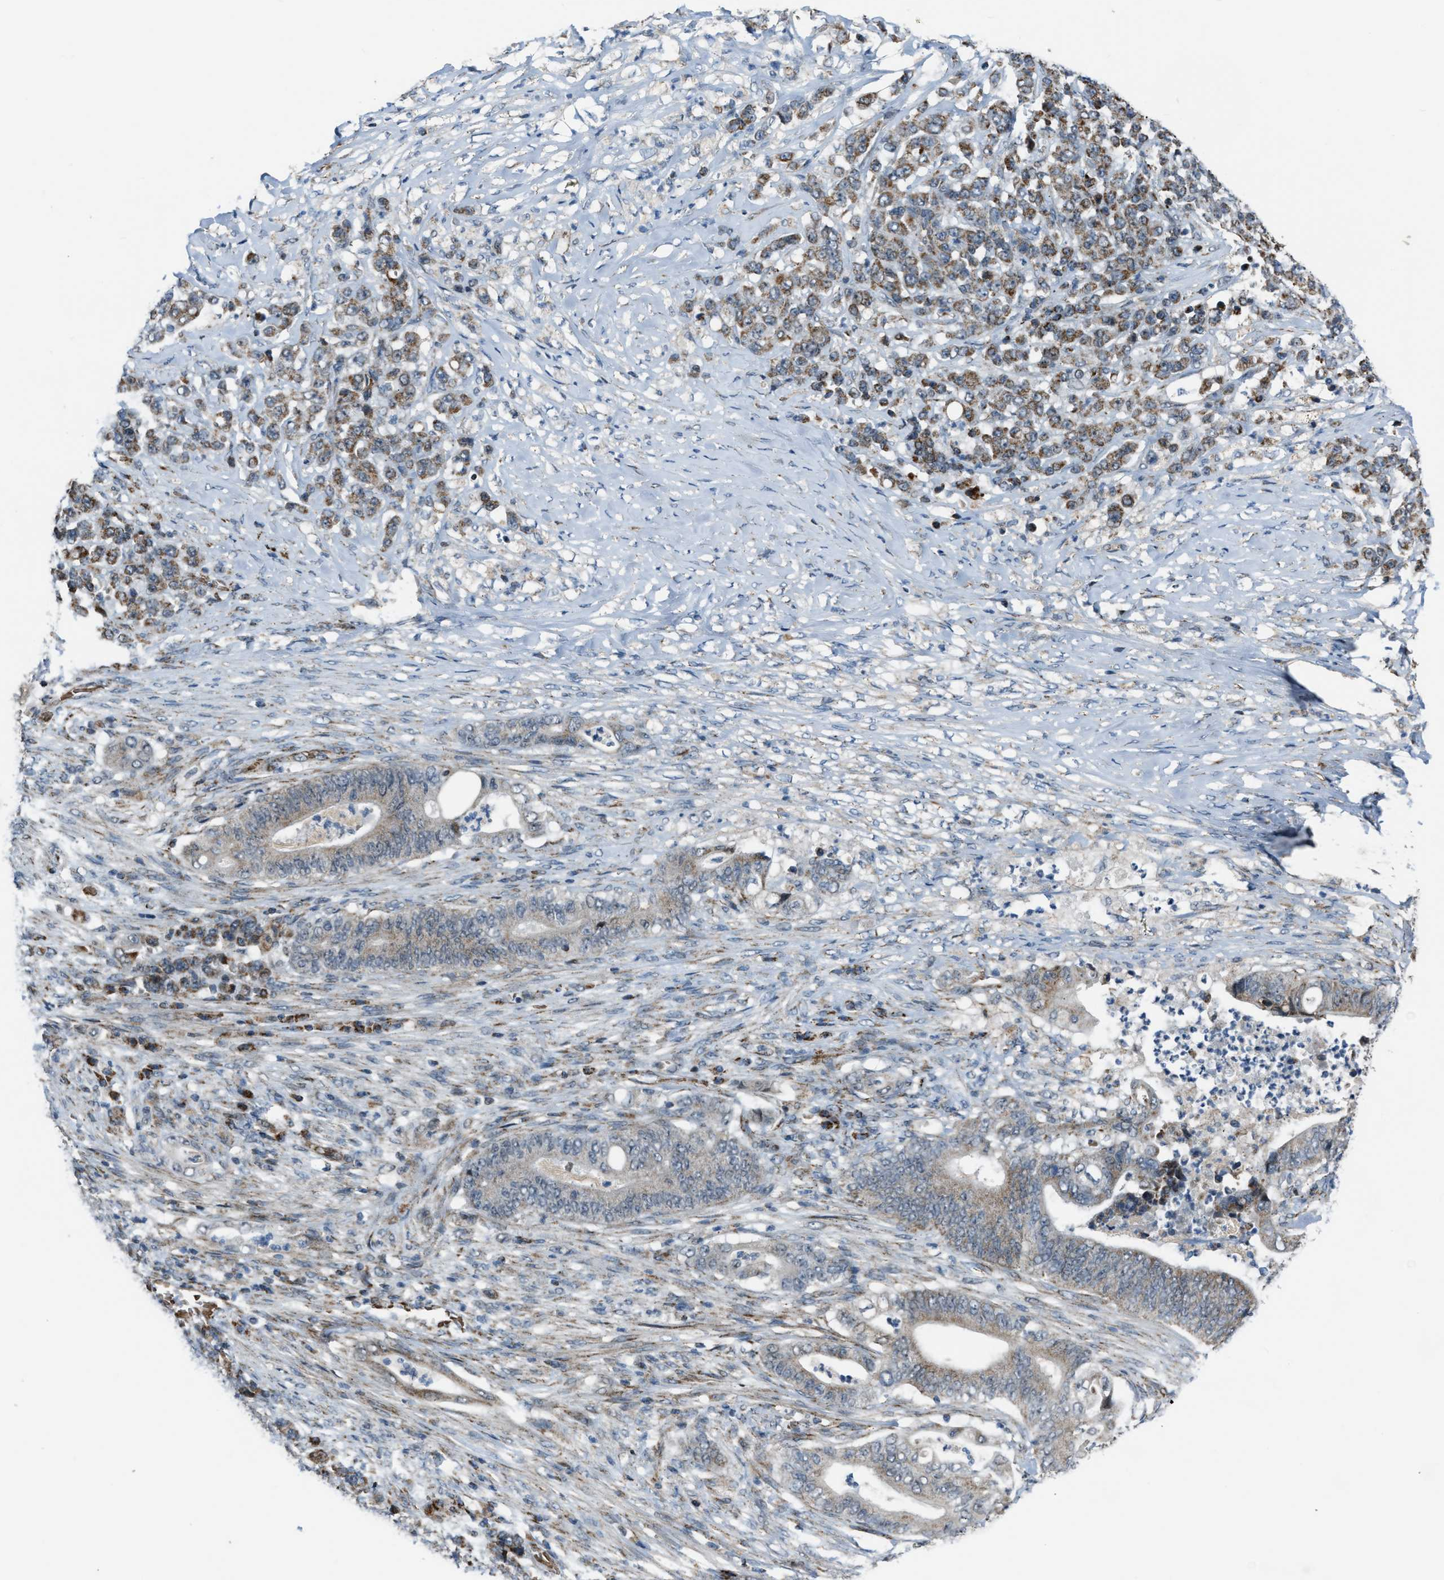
{"staining": {"intensity": "negative", "quantity": "none", "location": "none"}, "tissue": "stomach cancer", "cell_type": "Tumor cells", "image_type": "cancer", "snomed": [{"axis": "morphology", "description": "Adenocarcinoma, NOS"}, {"axis": "topography", "description": "Stomach"}], "caption": "Histopathology image shows no protein staining in tumor cells of stomach adenocarcinoma tissue.", "gene": "CHN2", "patient": {"sex": "female", "age": 73}}